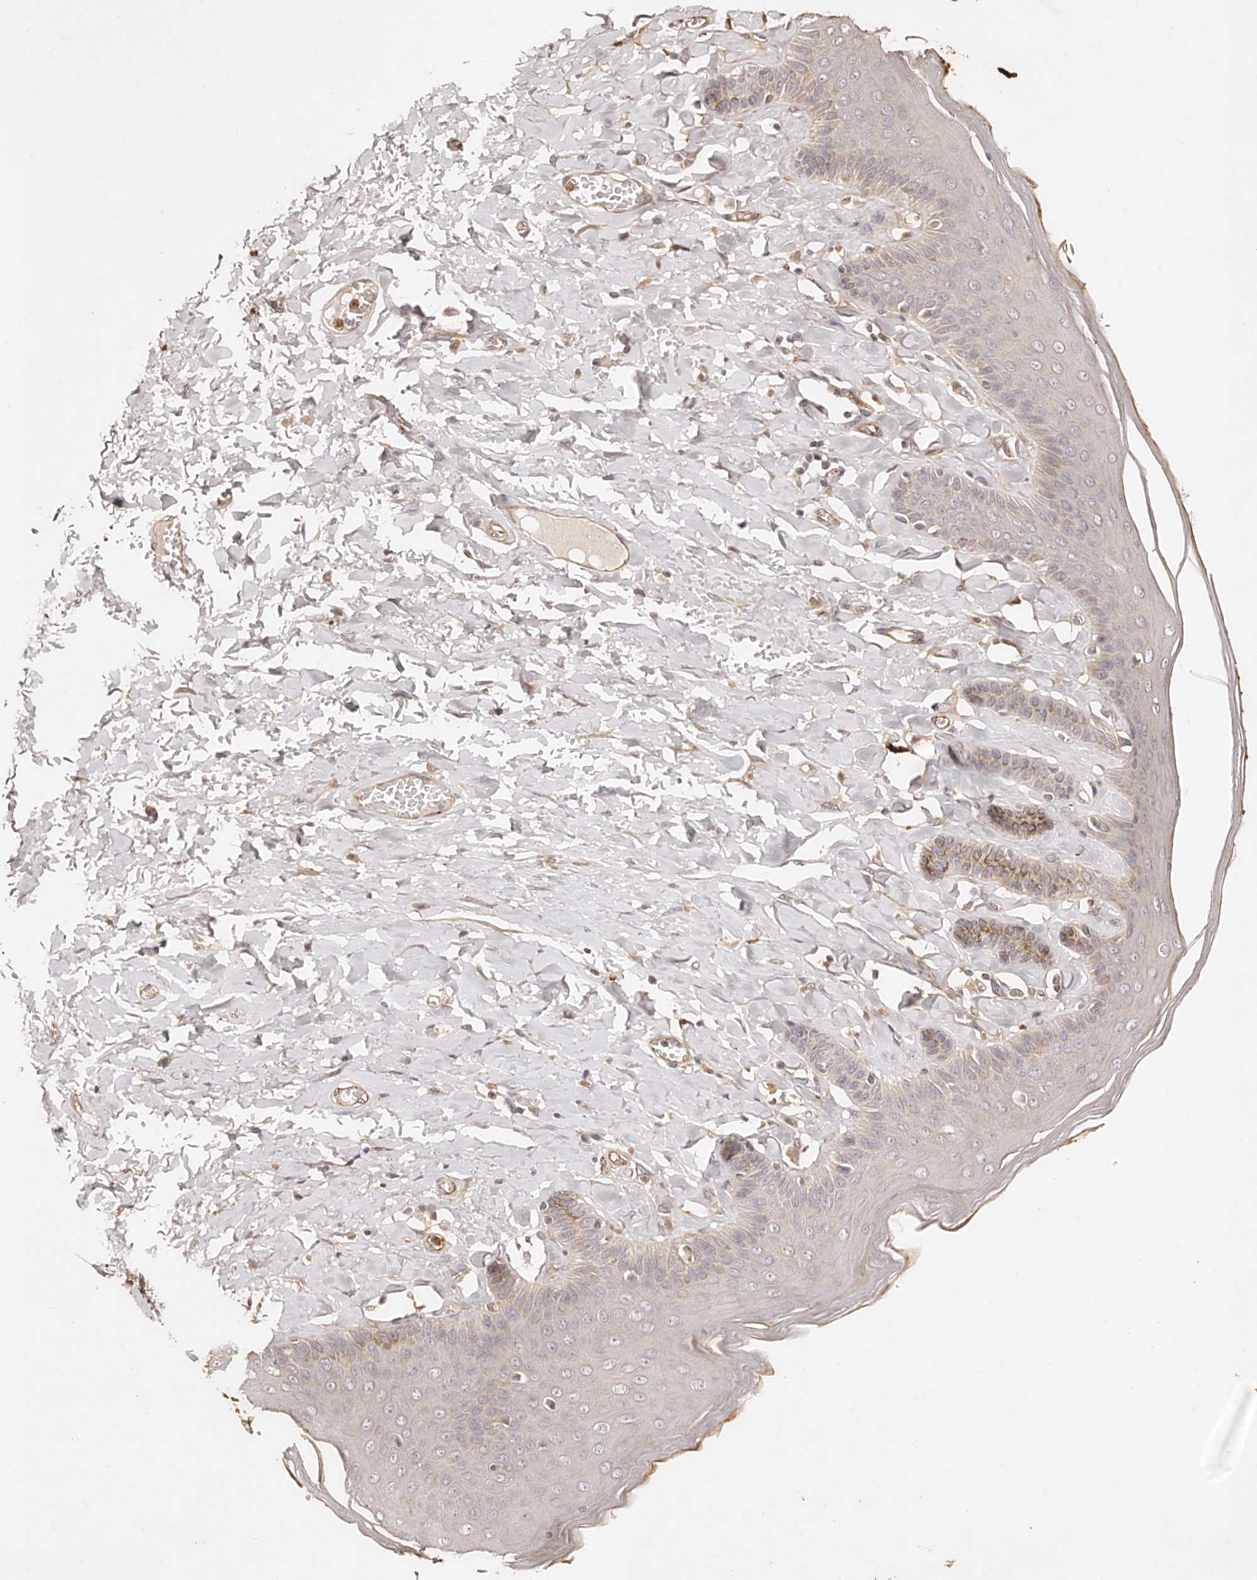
{"staining": {"intensity": "moderate", "quantity": "<25%", "location": "cytoplasmic/membranous"}, "tissue": "skin", "cell_type": "Epidermal cells", "image_type": "normal", "snomed": [{"axis": "morphology", "description": "Normal tissue, NOS"}, {"axis": "topography", "description": "Anal"}], "caption": "This photomicrograph demonstrates unremarkable skin stained with IHC to label a protein in brown. The cytoplasmic/membranous of epidermal cells show moderate positivity for the protein. Nuclei are counter-stained blue.", "gene": "CCL14", "patient": {"sex": "male", "age": 69}}